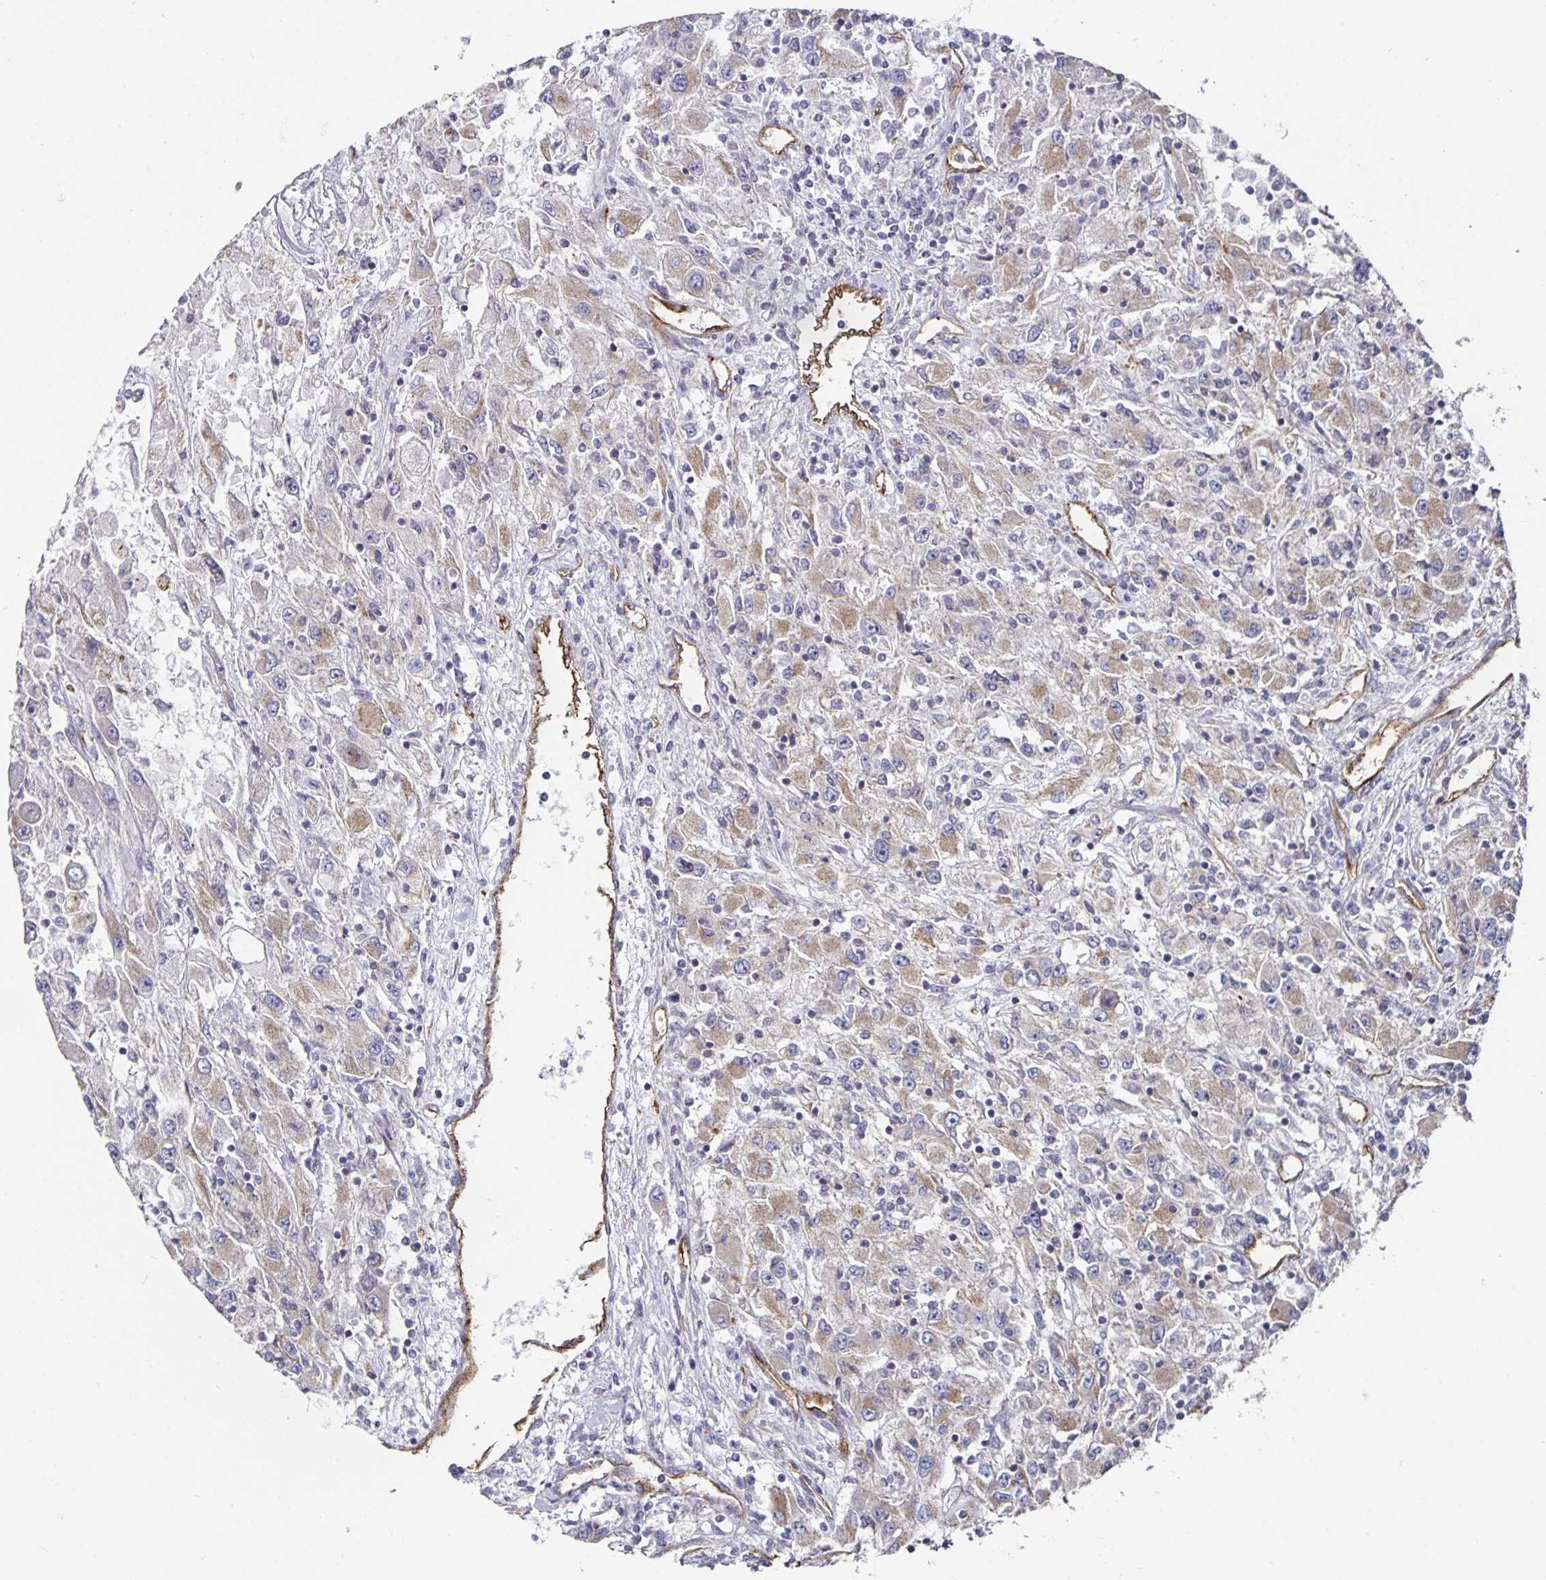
{"staining": {"intensity": "weak", "quantity": ">75%", "location": "cytoplasmic/membranous"}, "tissue": "renal cancer", "cell_type": "Tumor cells", "image_type": "cancer", "snomed": [{"axis": "morphology", "description": "Adenocarcinoma, NOS"}, {"axis": "topography", "description": "Kidney"}], "caption": "Renal adenocarcinoma was stained to show a protein in brown. There is low levels of weak cytoplasmic/membranous positivity in approximately >75% of tumor cells.", "gene": "PODXL", "patient": {"sex": "female", "age": 67}}